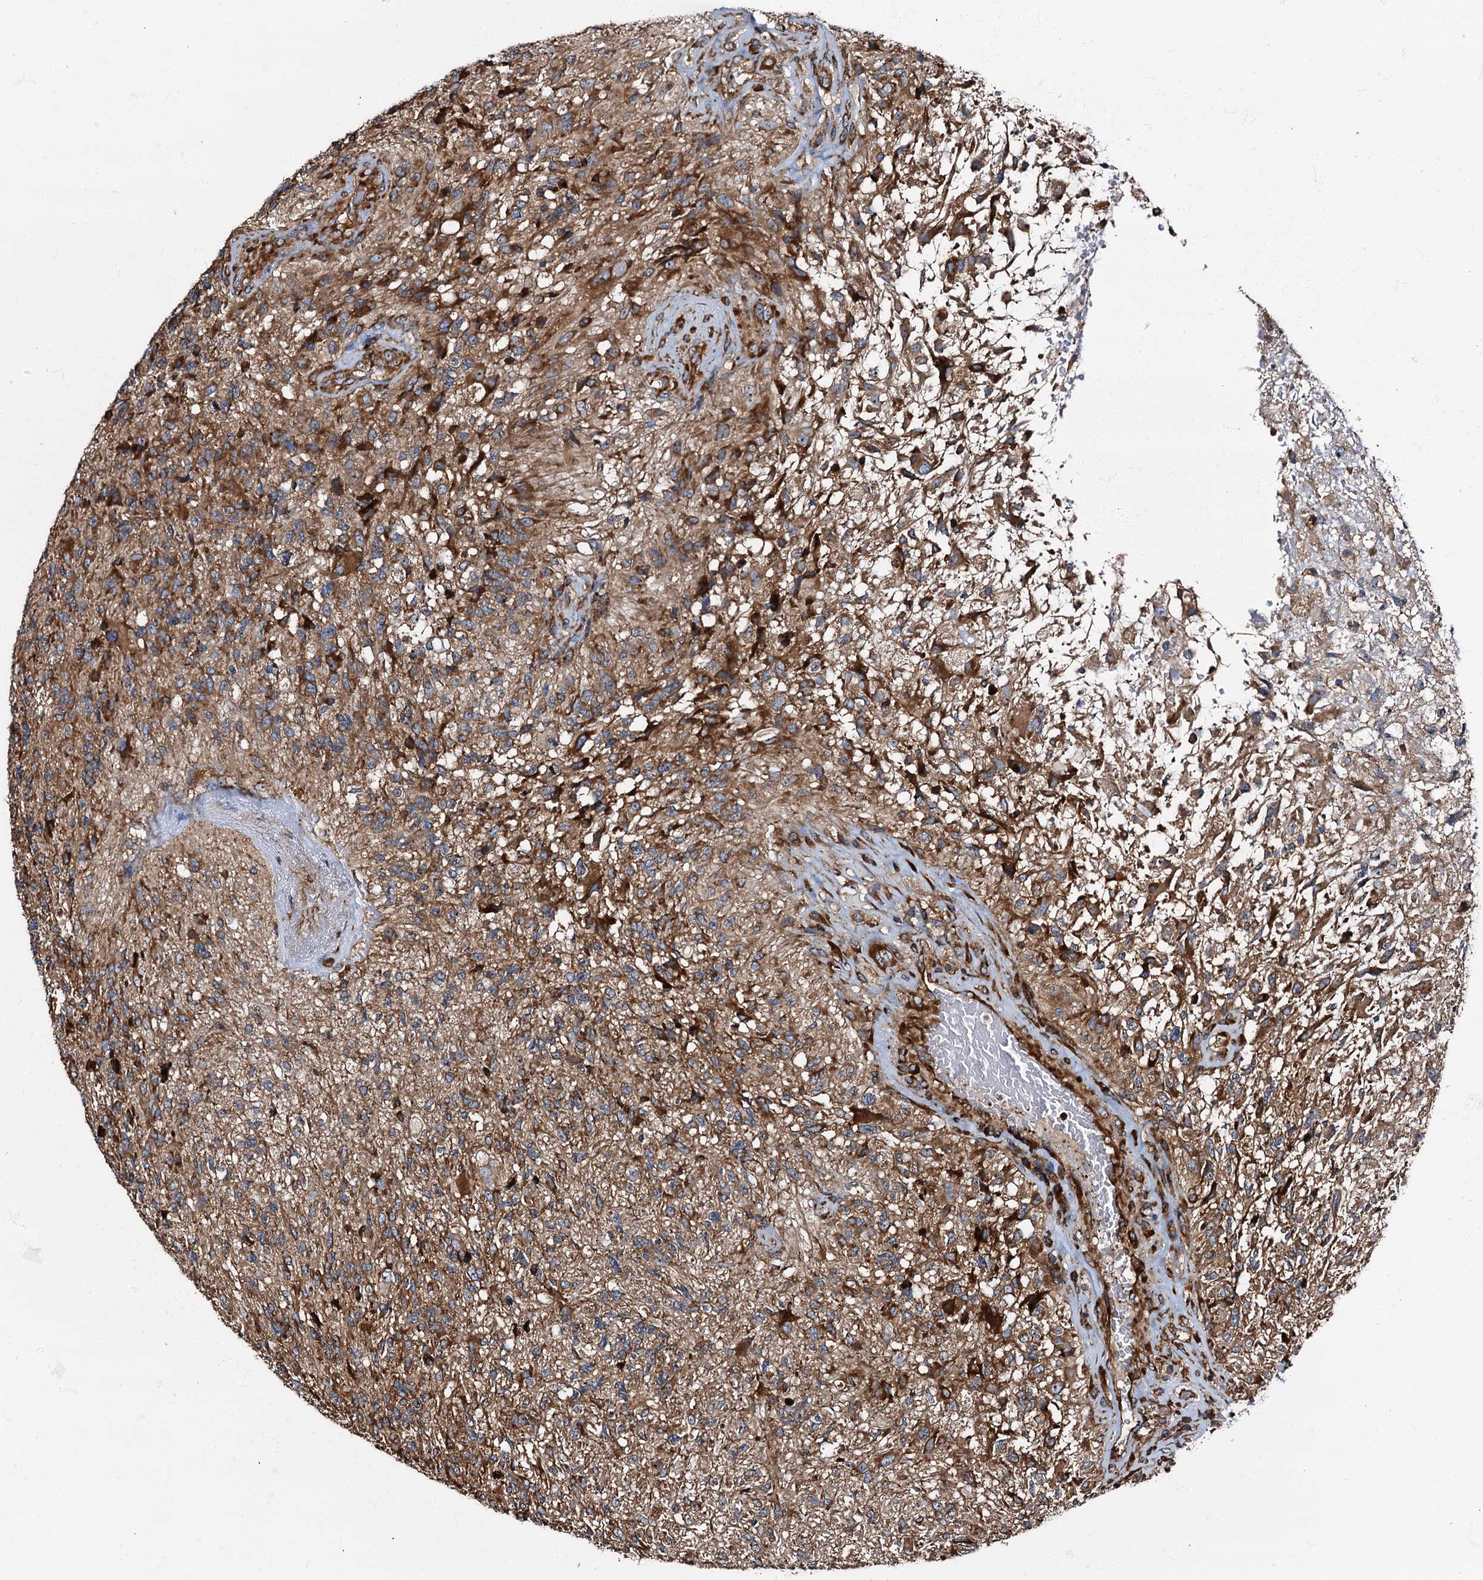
{"staining": {"intensity": "moderate", "quantity": ">75%", "location": "cytoplasmic/membranous"}, "tissue": "glioma", "cell_type": "Tumor cells", "image_type": "cancer", "snomed": [{"axis": "morphology", "description": "Glioma, malignant, High grade"}, {"axis": "topography", "description": "Brain"}], "caption": "Protein analysis of glioma tissue displays moderate cytoplasmic/membranous positivity in approximately >75% of tumor cells. (Brightfield microscopy of DAB IHC at high magnification).", "gene": "ATP2C1", "patient": {"sex": "male", "age": 56}}